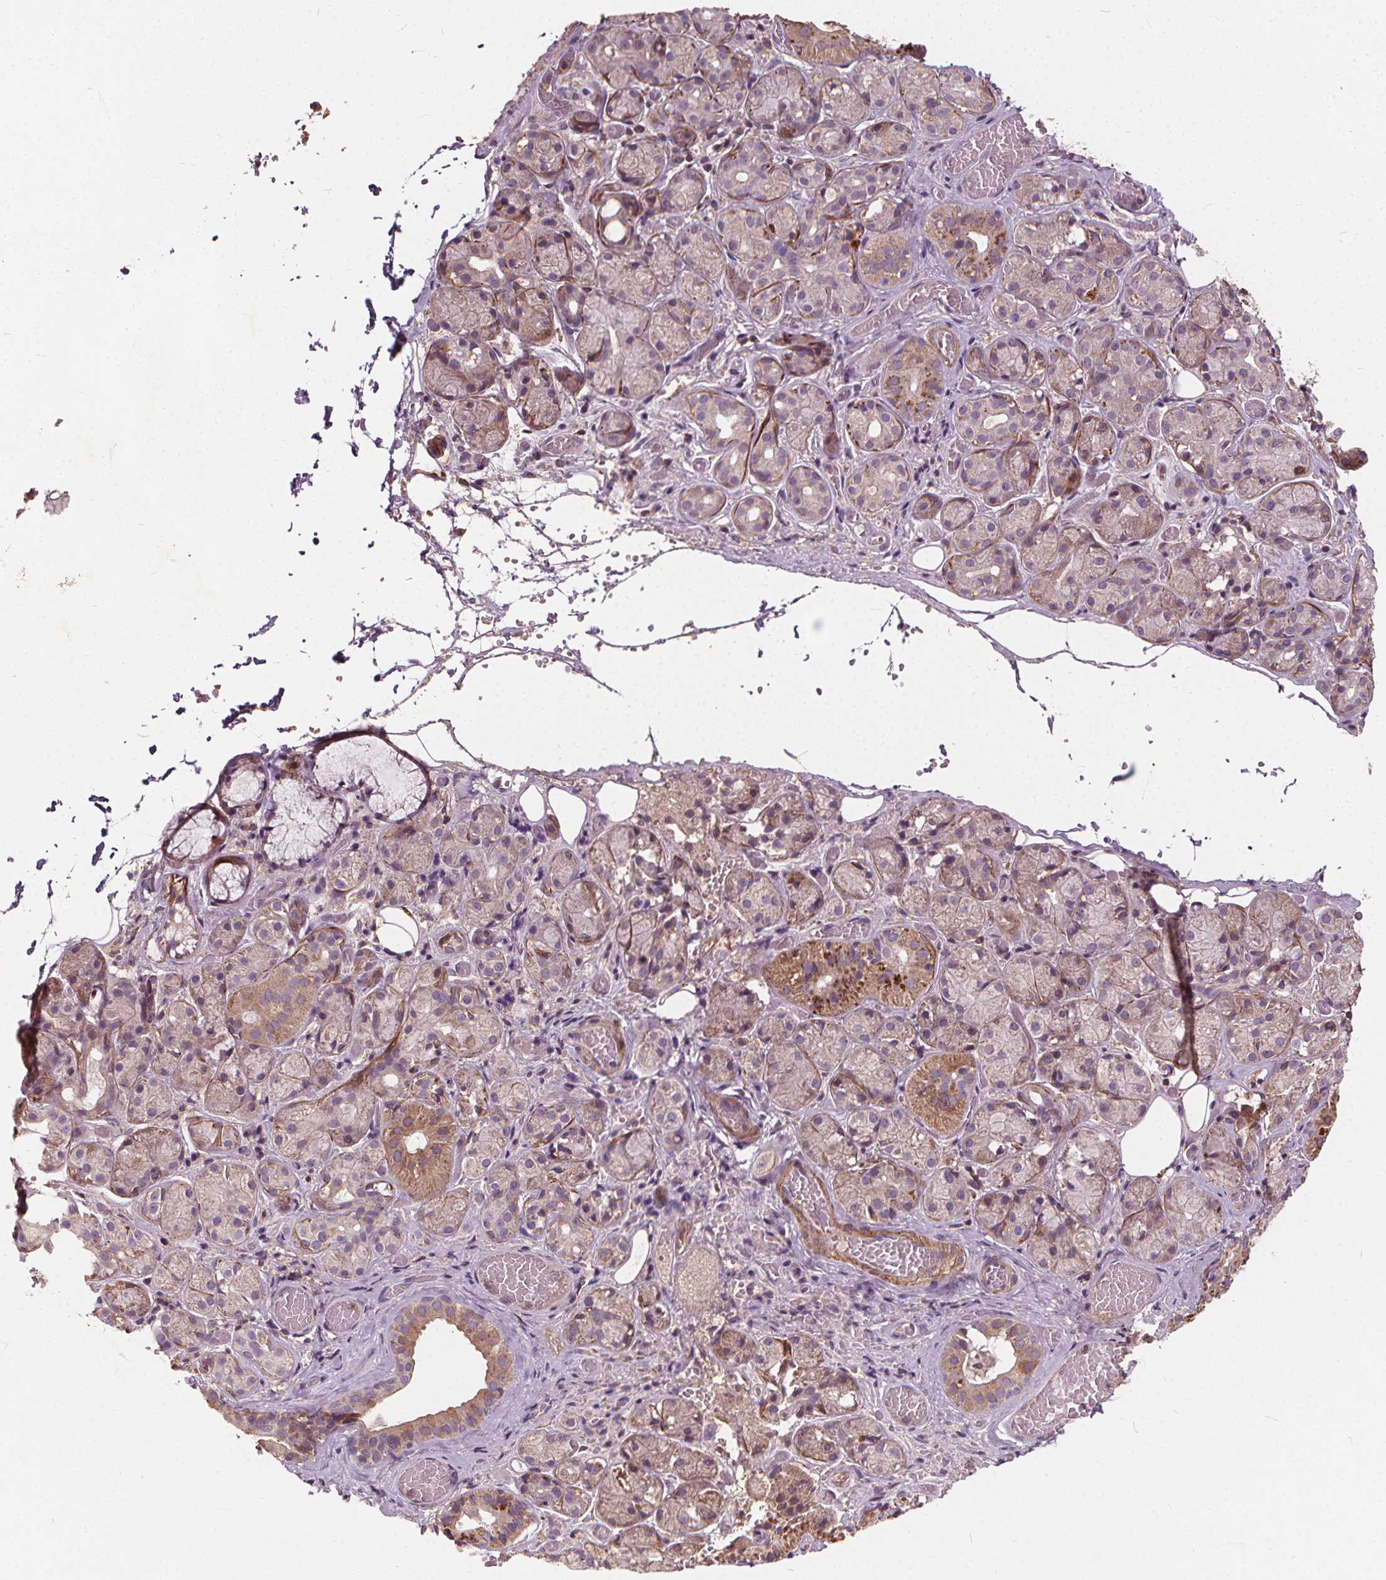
{"staining": {"intensity": "moderate", "quantity": "25%-75%", "location": "cytoplasmic/membranous"}, "tissue": "salivary gland", "cell_type": "Glandular cells", "image_type": "normal", "snomed": [{"axis": "morphology", "description": "Normal tissue, NOS"}, {"axis": "topography", "description": "Salivary gland"}, {"axis": "topography", "description": "Peripheral nerve tissue"}], "caption": "IHC of normal salivary gland reveals medium levels of moderate cytoplasmic/membranous expression in about 25%-75% of glandular cells. (IHC, brightfield microscopy, high magnification).", "gene": "ORAI2", "patient": {"sex": "male", "age": 71}}